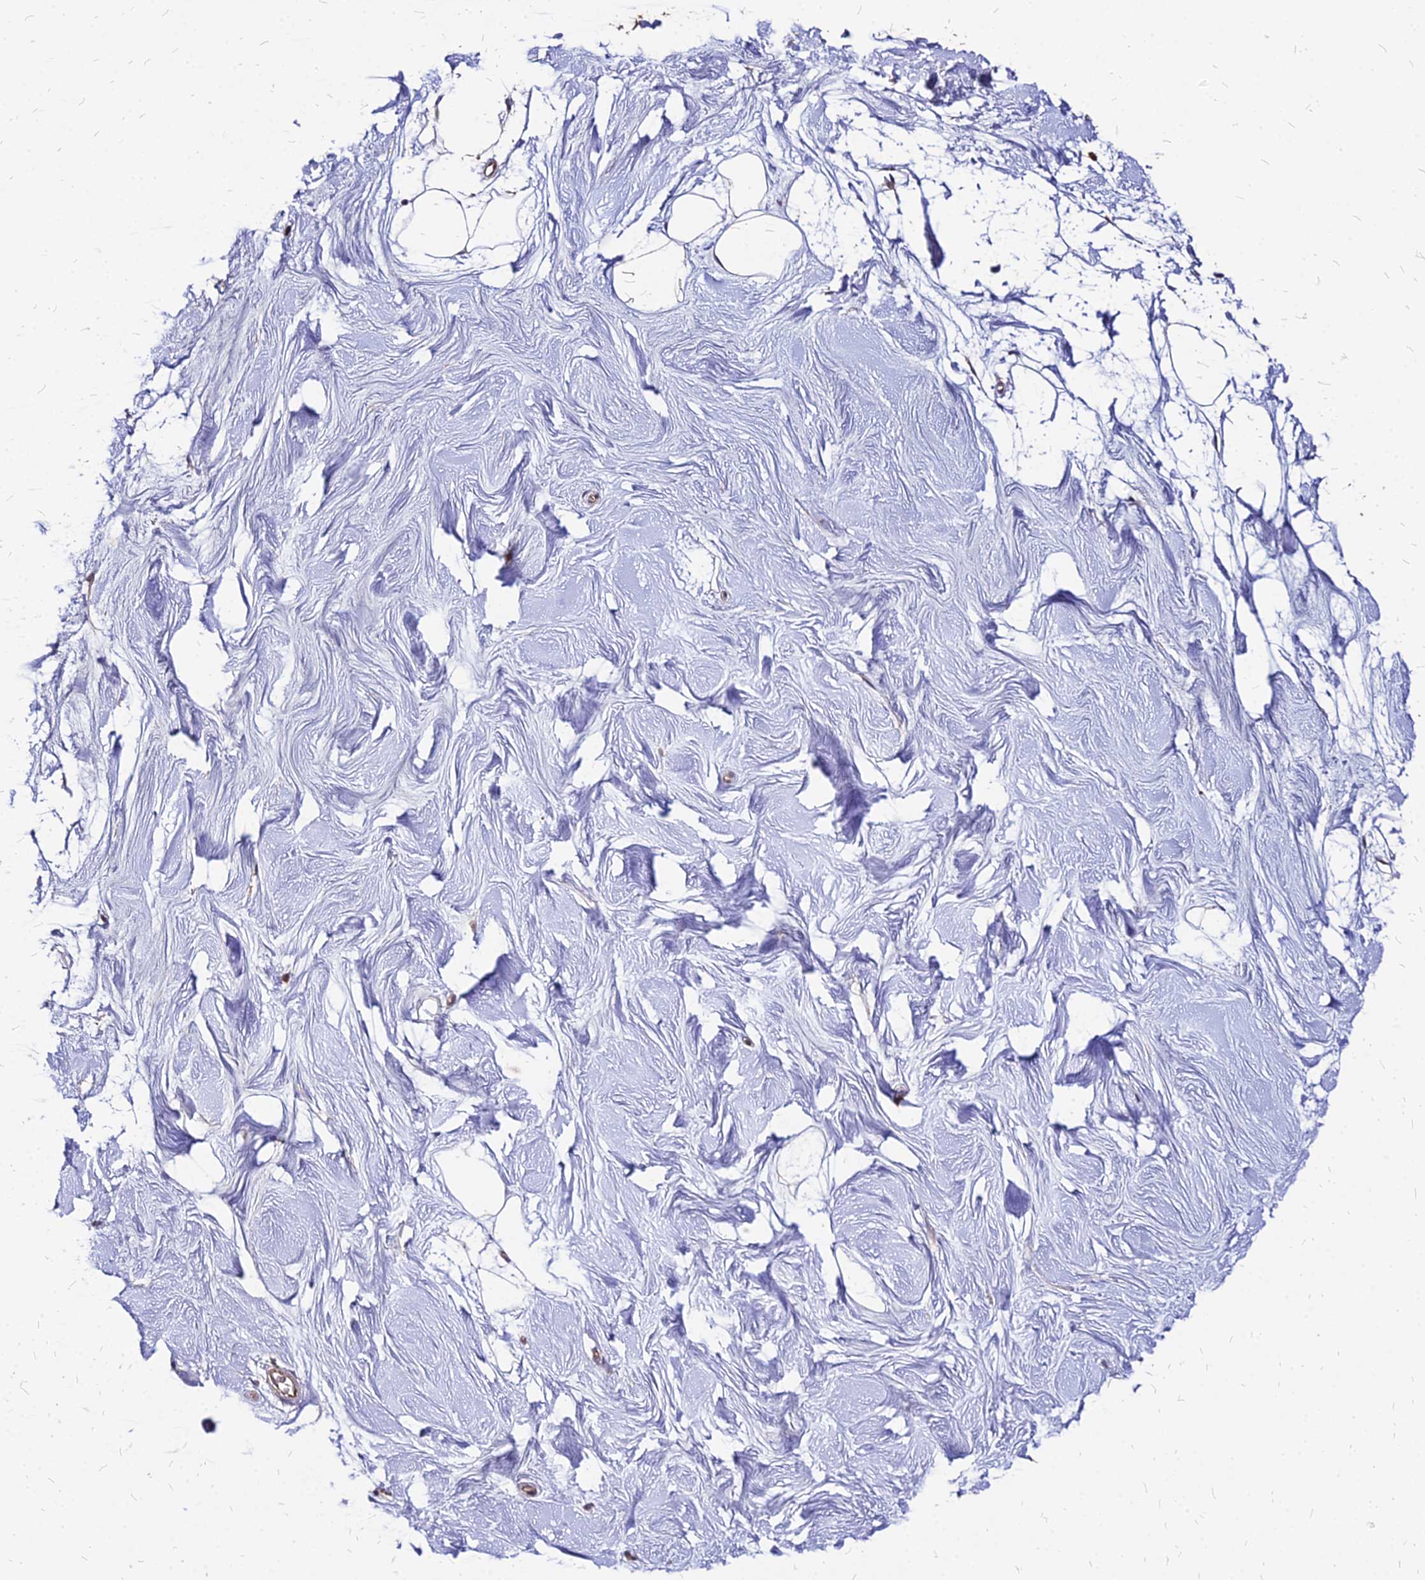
{"staining": {"intensity": "moderate", "quantity": ">75%", "location": "cytoplasmic/membranous"}, "tissue": "breast", "cell_type": "Adipocytes", "image_type": "normal", "snomed": [{"axis": "morphology", "description": "Normal tissue, NOS"}, {"axis": "topography", "description": "Breast"}], "caption": "Protein staining of benign breast shows moderate cytoplasmic/membranous expression in about >75% of adipocytes.", "gene": "APBA3", "patient": {"sex": "female", "age": 26}}